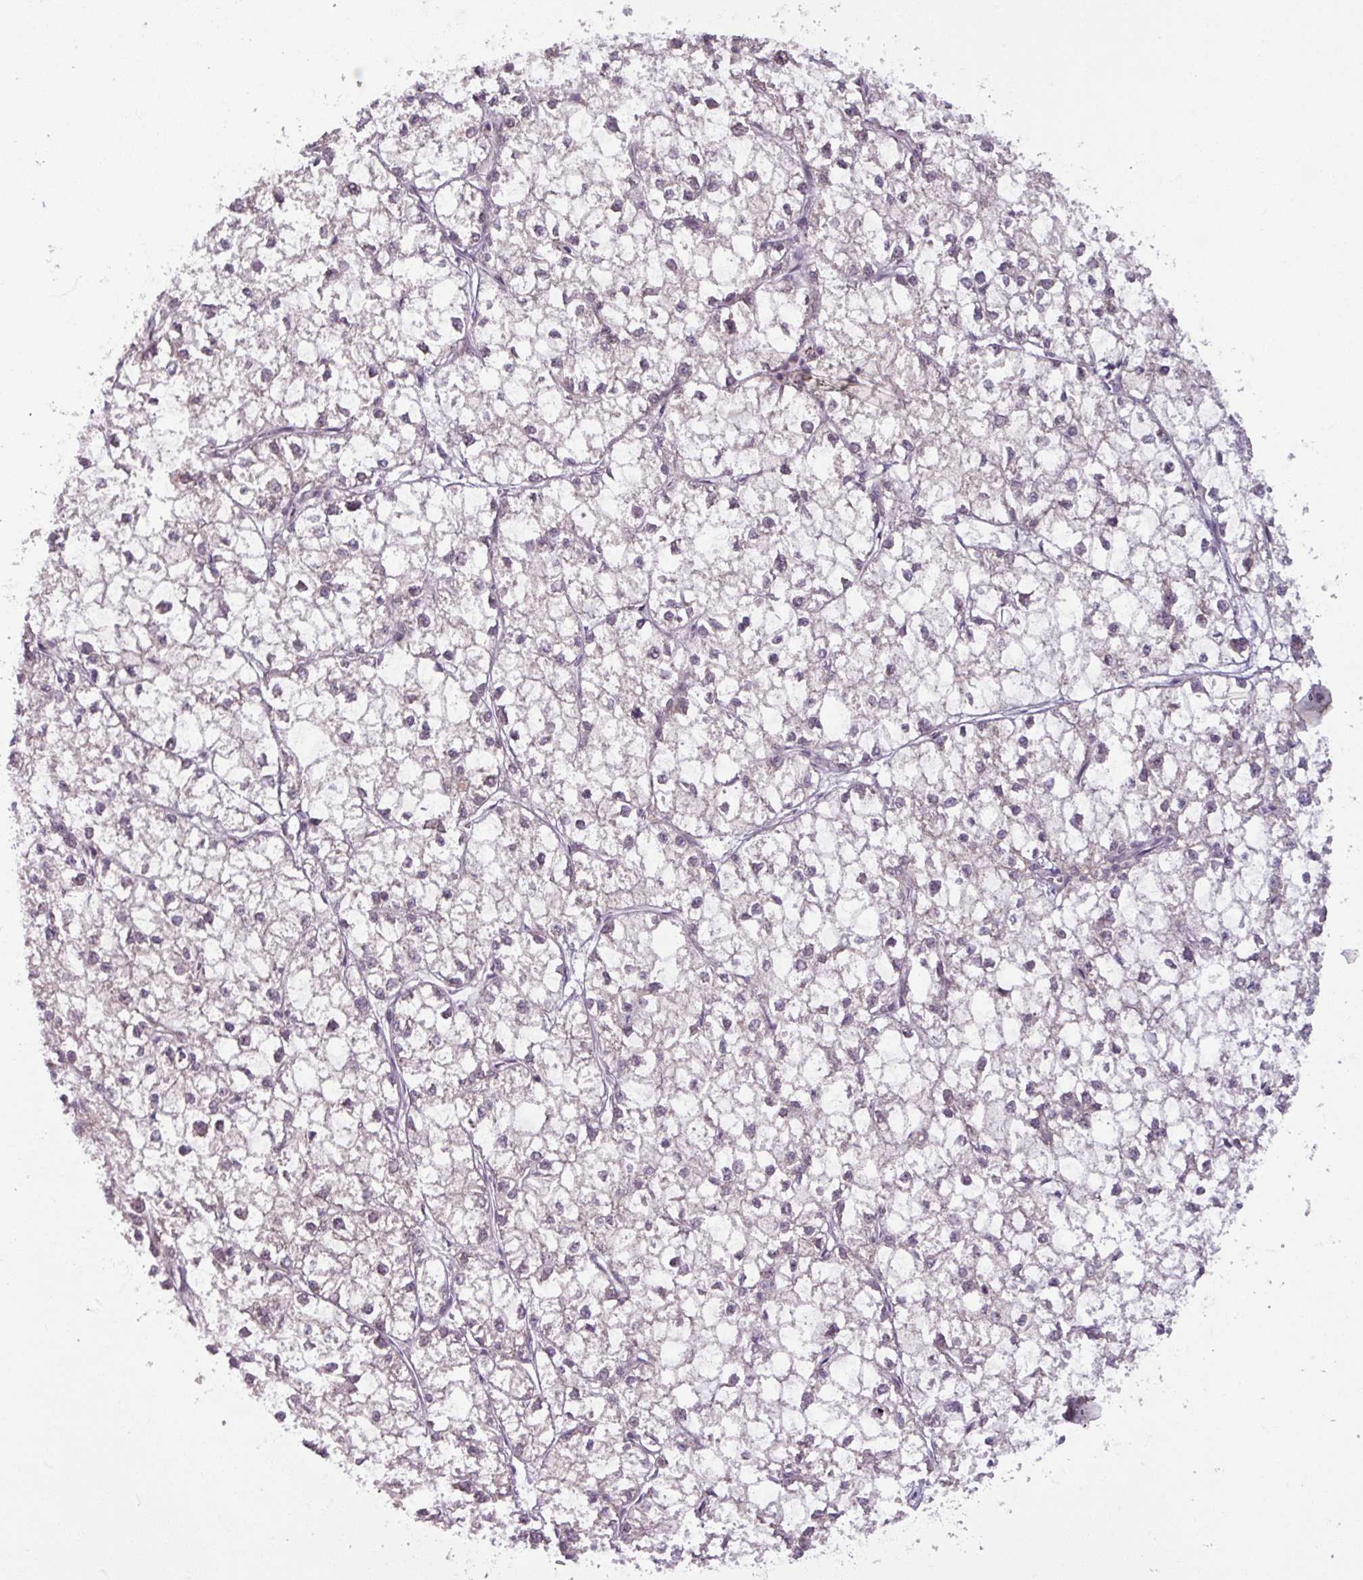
{"staining": {"intensity": "weak", "quantity": "<25%", "location": "nuclear"}, "tissue": "liver cancer", "cell_type": "Tumor cells", "image_type": "cancer", "snomed": [{"axis": "morphology", "description": "Carcinoma, Hepatocellular, NOS"}, {"axis": "topography", "description": "Liver"}], "caption": "Tumor cells show no significant protein staining in liver cancer.", "gene": "OGFOD3", "patient": {"sex": "female", "age": 43}}